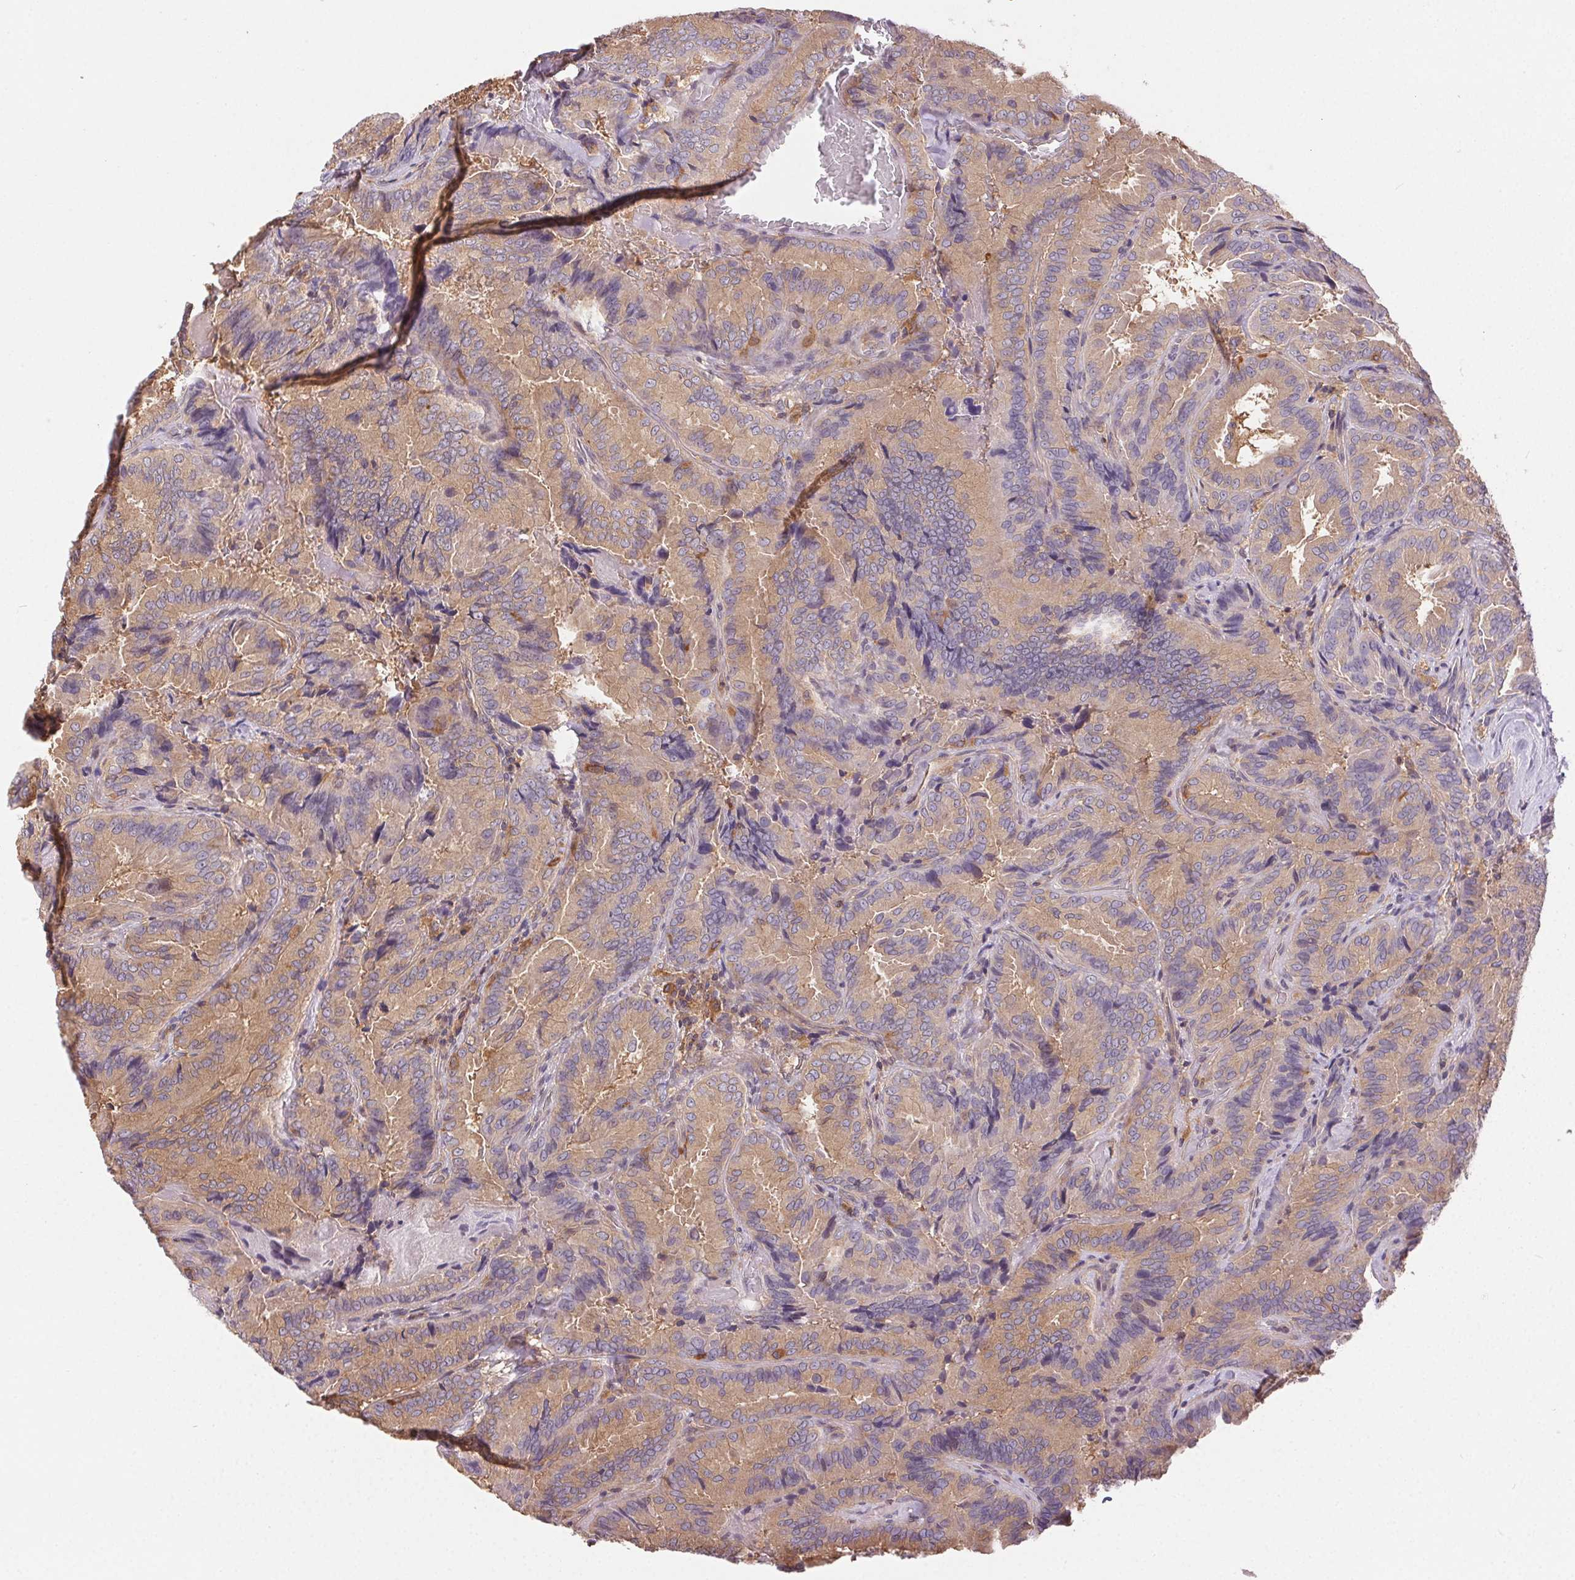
{"staining": {"intensity": "moderate", "quantity": "25%-75%", "location": "cytoplasmic/membranous"}, "tissue": "thyroid cancer", "cell_type": "Tumor cells", "image_type": "cancer", "snomed": [{"axis": "morphology", "description": "Papillary adenocarcinoma, NOS"}, {"axis": "topography", "description": "Thyroid gland"}], "caption": "Brown immunohistochemical staining in human thyroid cancer exhibits moderate cytoplasmic/membranous positivity in approximately 25%-75% of tumor cells.", "gene": "GDI2", "patient": {"sex": "male", "age": 61}}